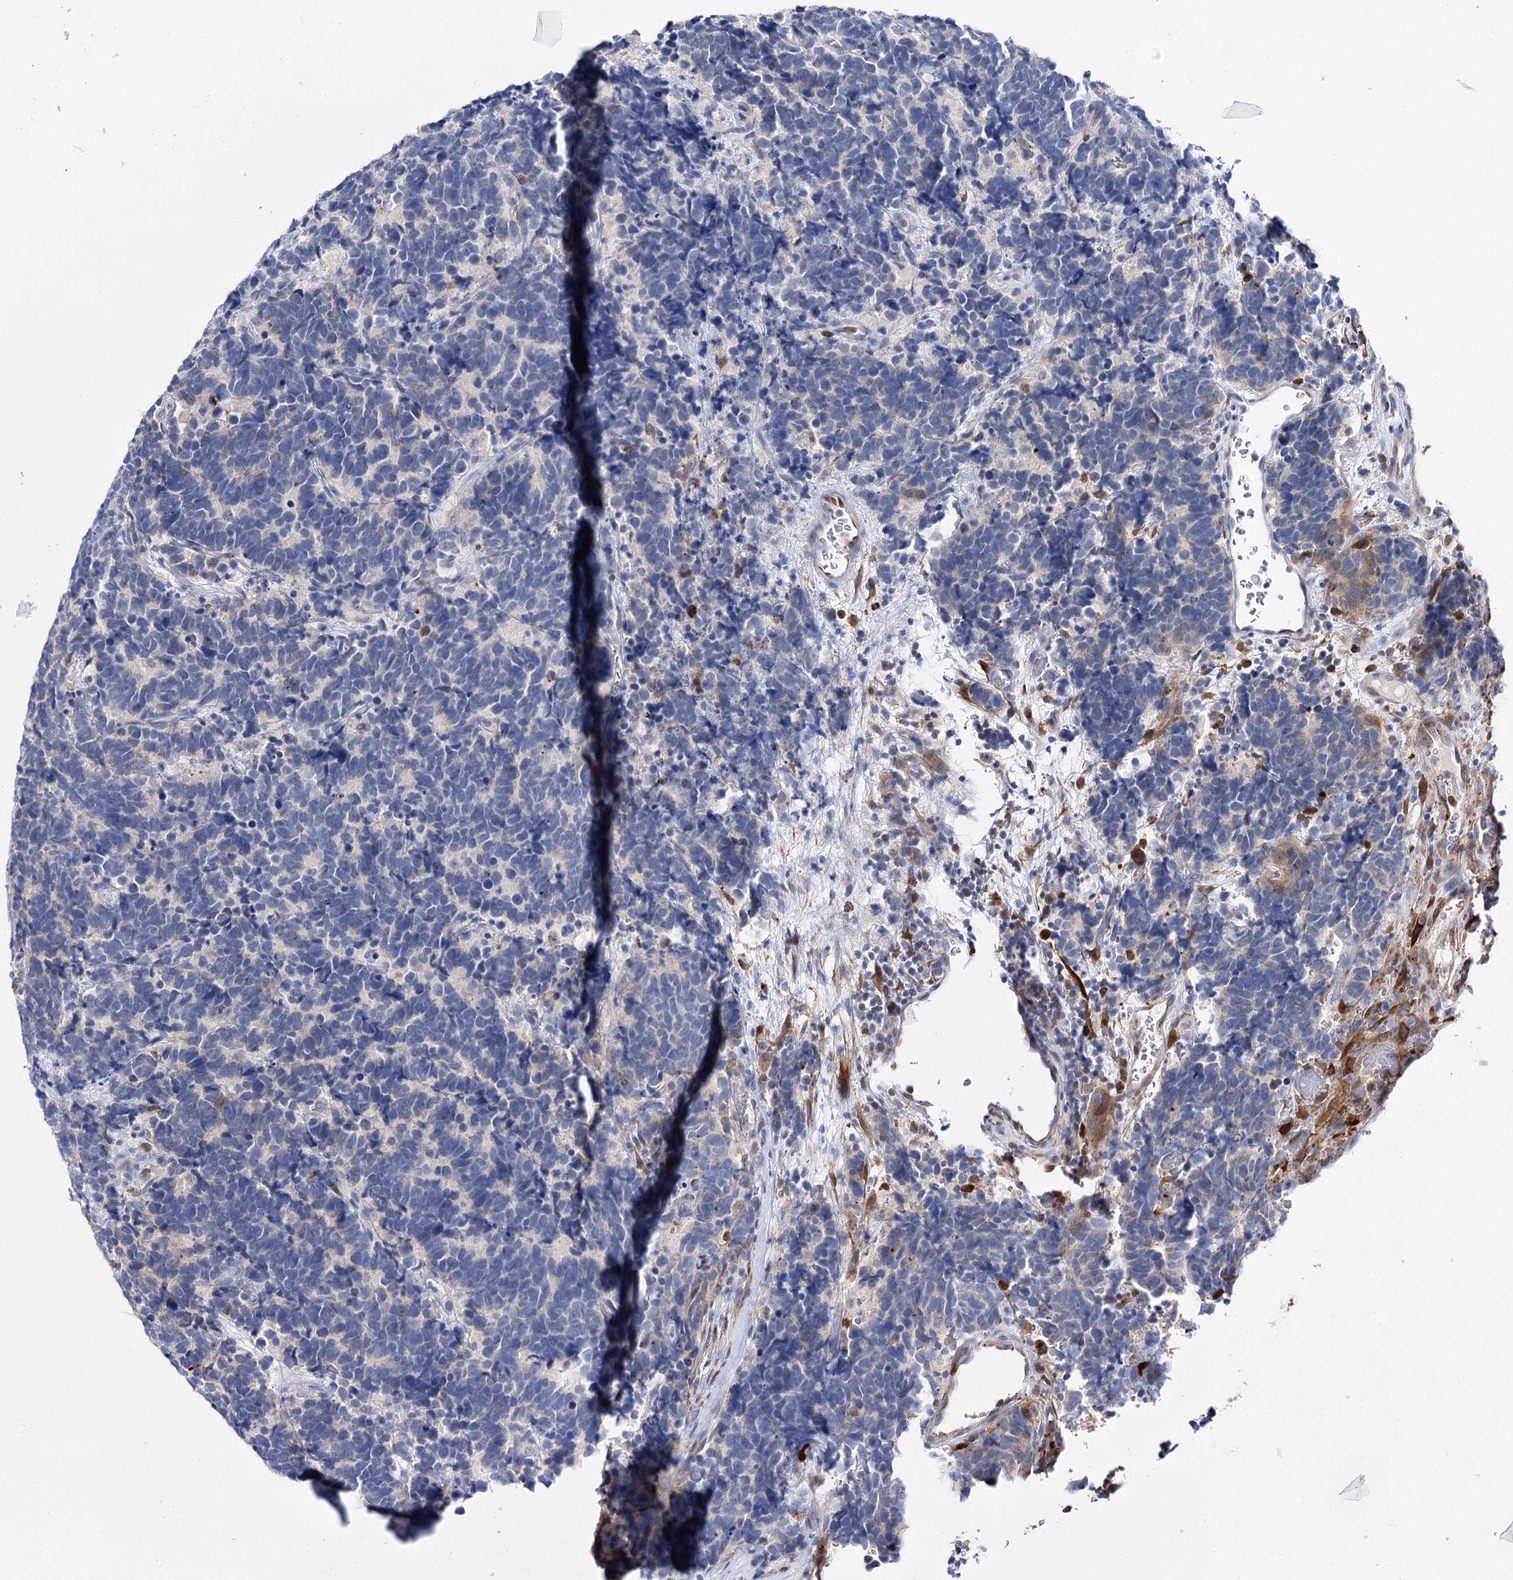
{"staining": {"intensity": "negative", "quantity": "none", "location": "none"}, "tissue": "carcinoid", "cell_type": "Tumor cells", "image_type": "cancer", "snomed": [{"axis": "morphology", "description": "Carcinoma, NOS"}, {"axis": "morphology", "description": "Carcinoid, malignant, NOS"}, {"axis": "topography", "description": "Urinary bladder"}], "caption": "The IHC image has no significant expression in tumor cells of carcinoid tissue. The staining is performed using DAB brown chromogen with nuclei counter-stained in using hematoxylin.", "gene": "CFAP46", "patient": {"sex": "male", "age": 57}}